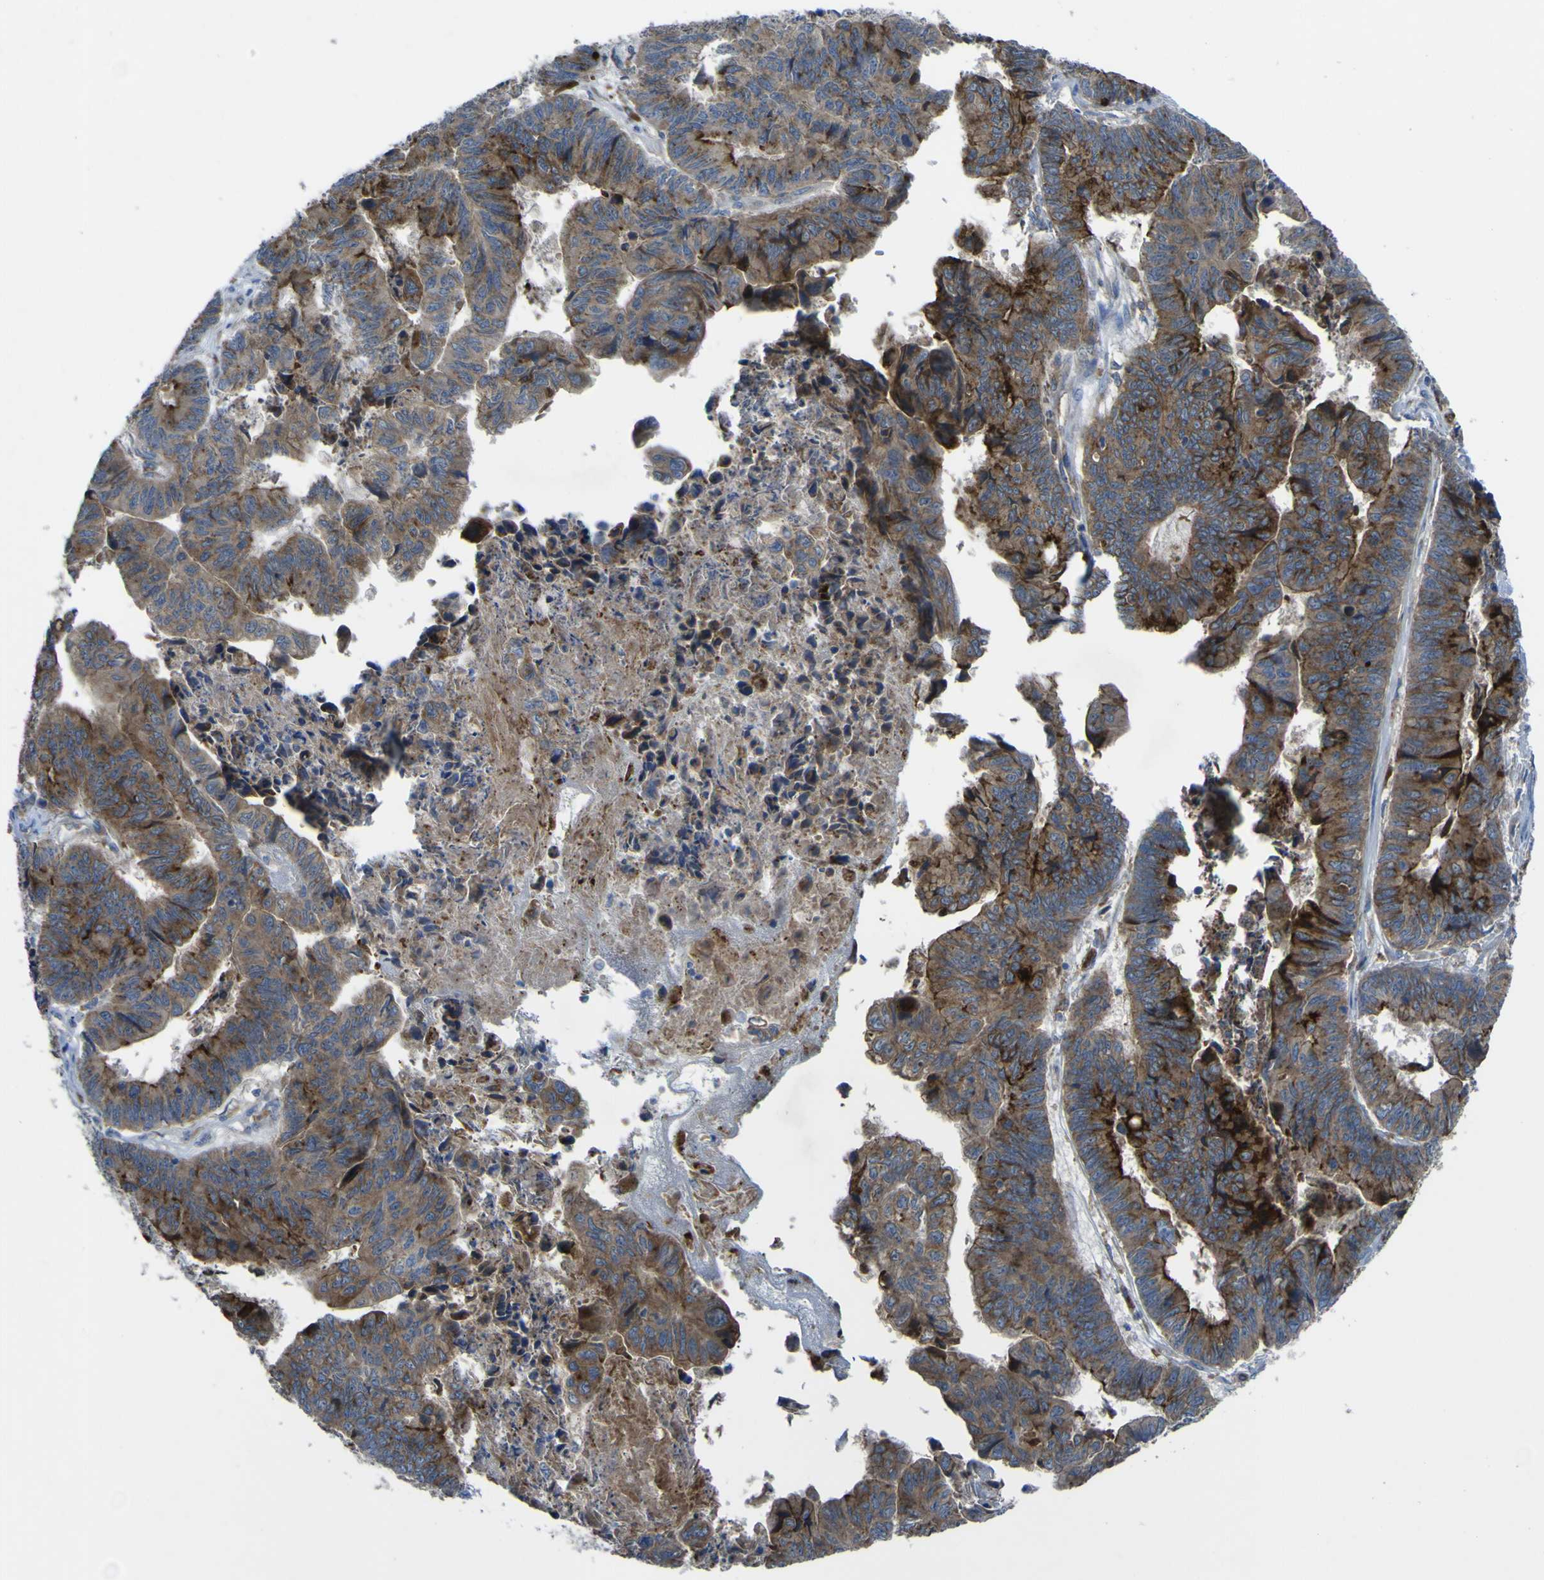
{"staining": {"intensity": "strong", "quantity": "25%-75%", "location": "cytoplasmic/membranous"}, "tissue": "stomach cancer", "cell_type": "Tumor cells", "image_type": "cancer", "snomed": [{"axis": "morphology", "description": "Adenocarcinoma, NOS"}, {"axis": "topography", "description": "Stomach, lower"}], "caption": "Brown immunohistochemical staining in human stomach cancer reveals strong cytoplasmic/membranous positivity in about 25%-75% of tumor cells.", "gene": "CST3", "patient": {"sex": "male", "age": 77}}